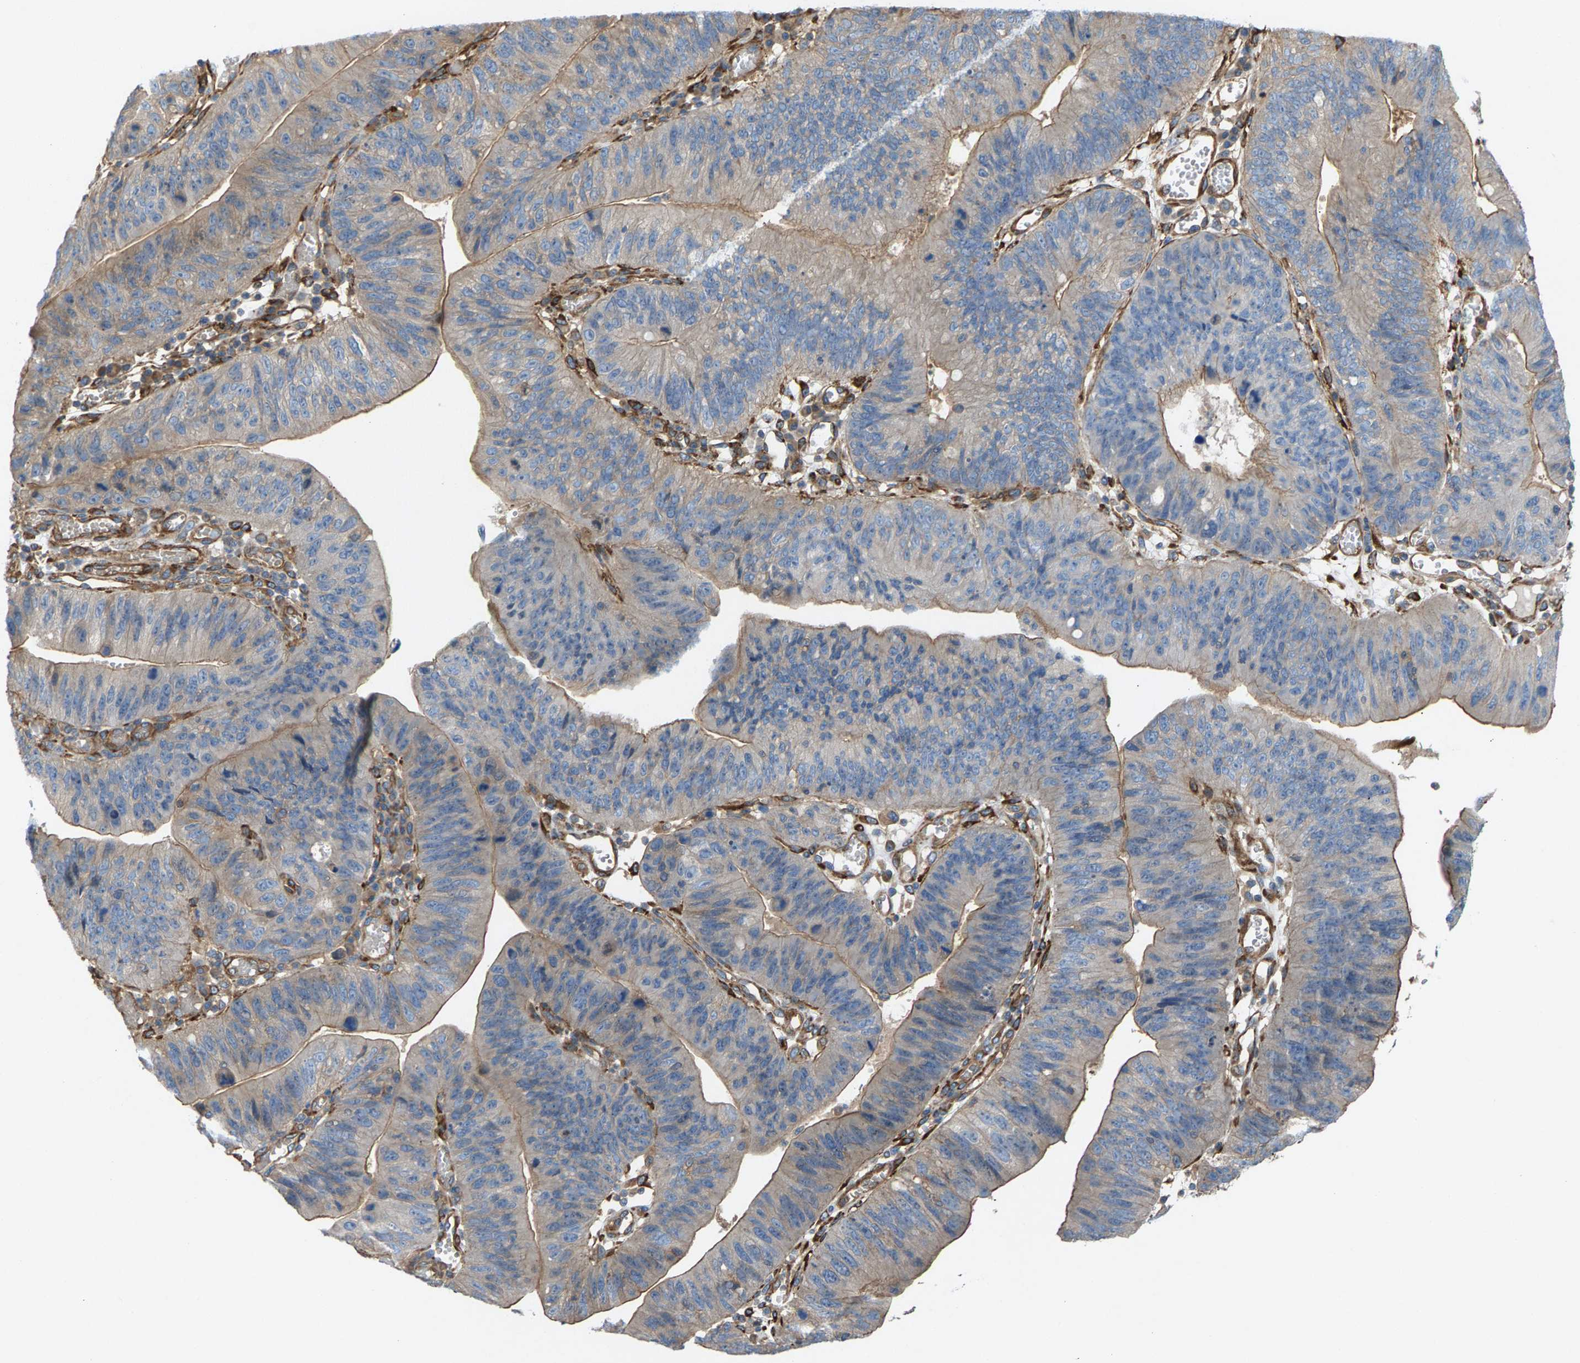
{"staining": {"intensity": "moderate", "quantity": "<25%", "location": "cytoplasmic/membranous"}, "tissue": "stomach cancer", "cell_type": "Tumor cells", "image_type": "cancer", "snomed": [{"axis": "morphology", "description": "Adenocarcinoma, NOS"}, {"axis": "topography", "description": "Stomach"}], "caption": "A histopathology image showing moderate cytoplasmic/membranous staining in approximately <25% of tumor cells in stomach adenocarcinoma, as visualized by brown immunohistochemical staining.", "gene": "PDCL", "patient": {"sex": "male", "age": 59}}